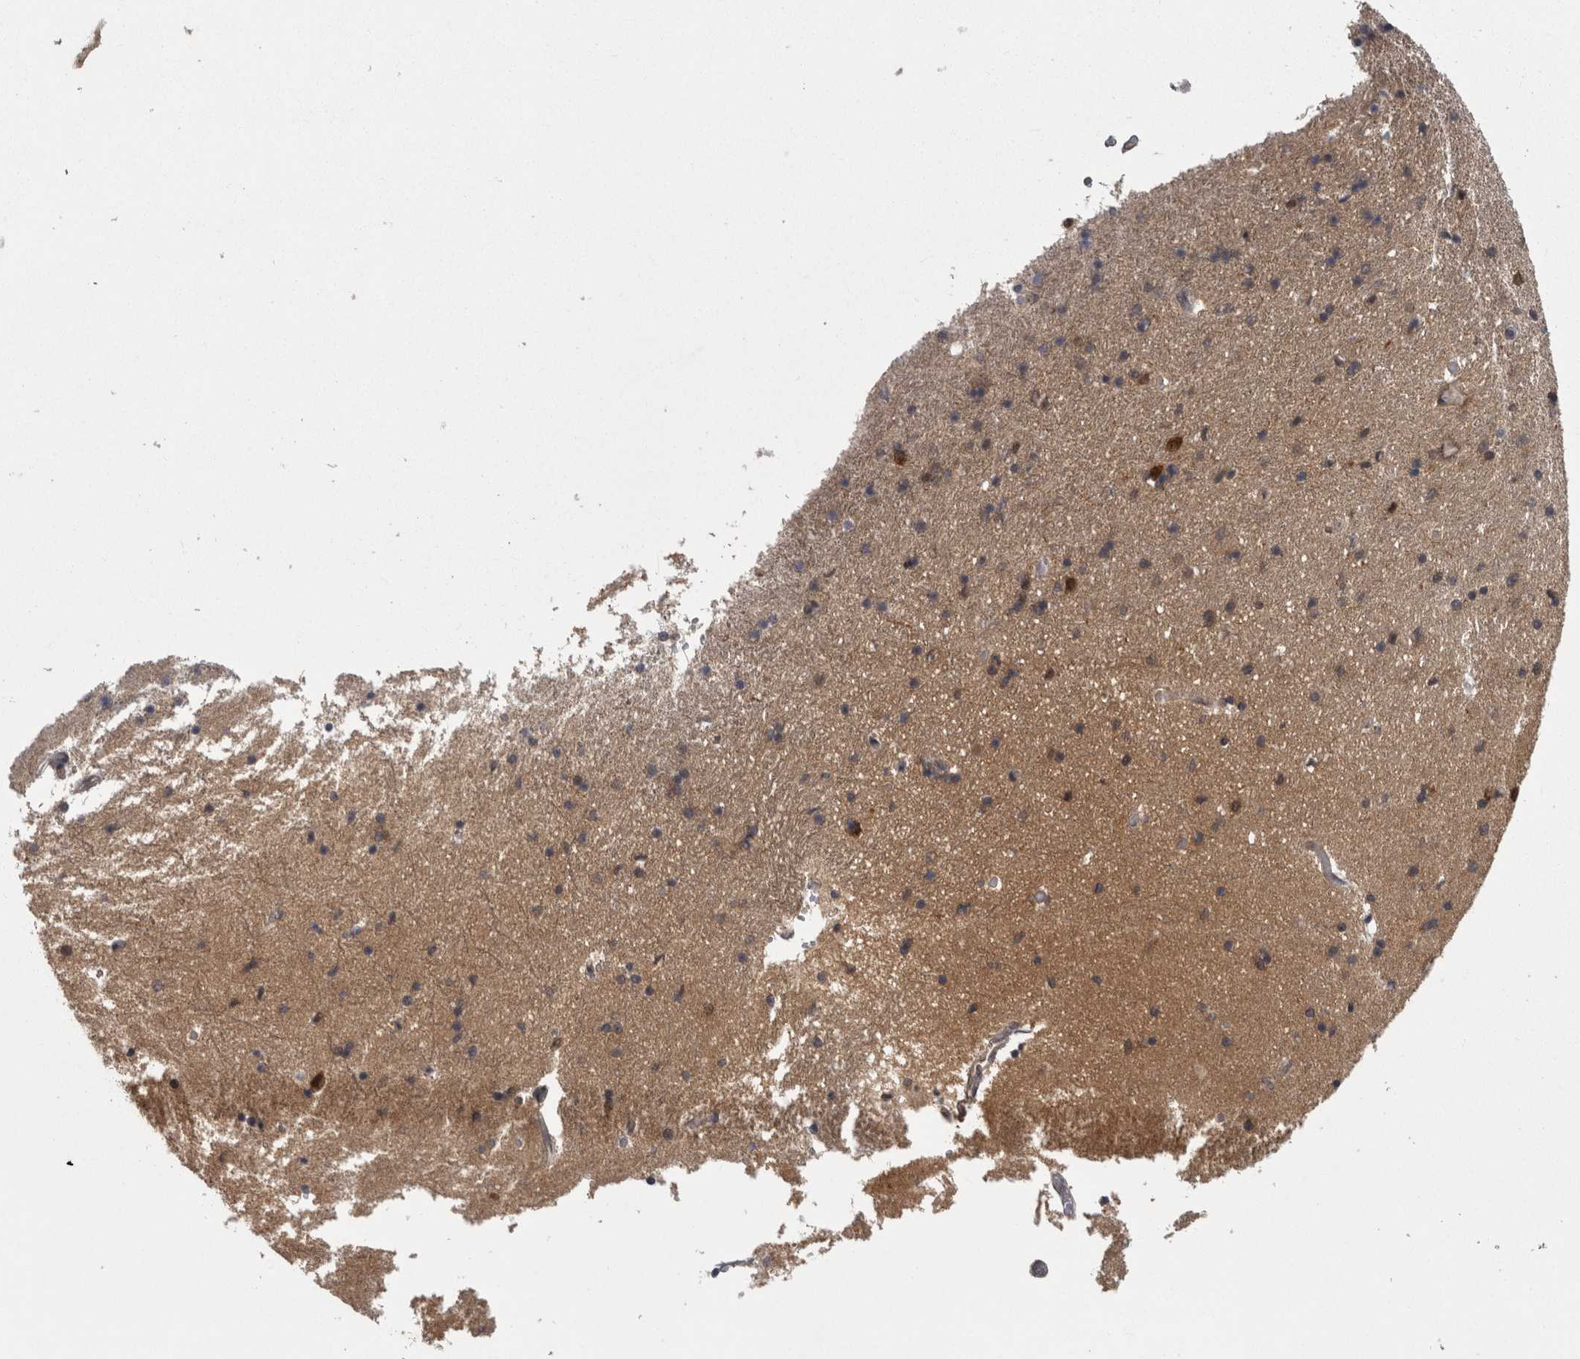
{"staining": {"intensity": "moderate", "quantity": "<25%", "location": "cytoplasmic/membranous"}, "tissue": "hippocampus", "cell_type": "Glial cells", "image_type": "normal", "snomed": [{"axis": "morphology", "description": "Normal tissue, NOS"}, {"axis": "topography", "description": "Hippocampus"}], "caption": "Protein positivity by immunohistochemistry (IHC) shows moderate cytoplasmic/membranous positivity in about <25% of glial cells in benign hippocampus. (IHC, brightfield microscopy, high magnification).", "gene": "CACYBP", "patient": {"sex": "male", "age": 45}}